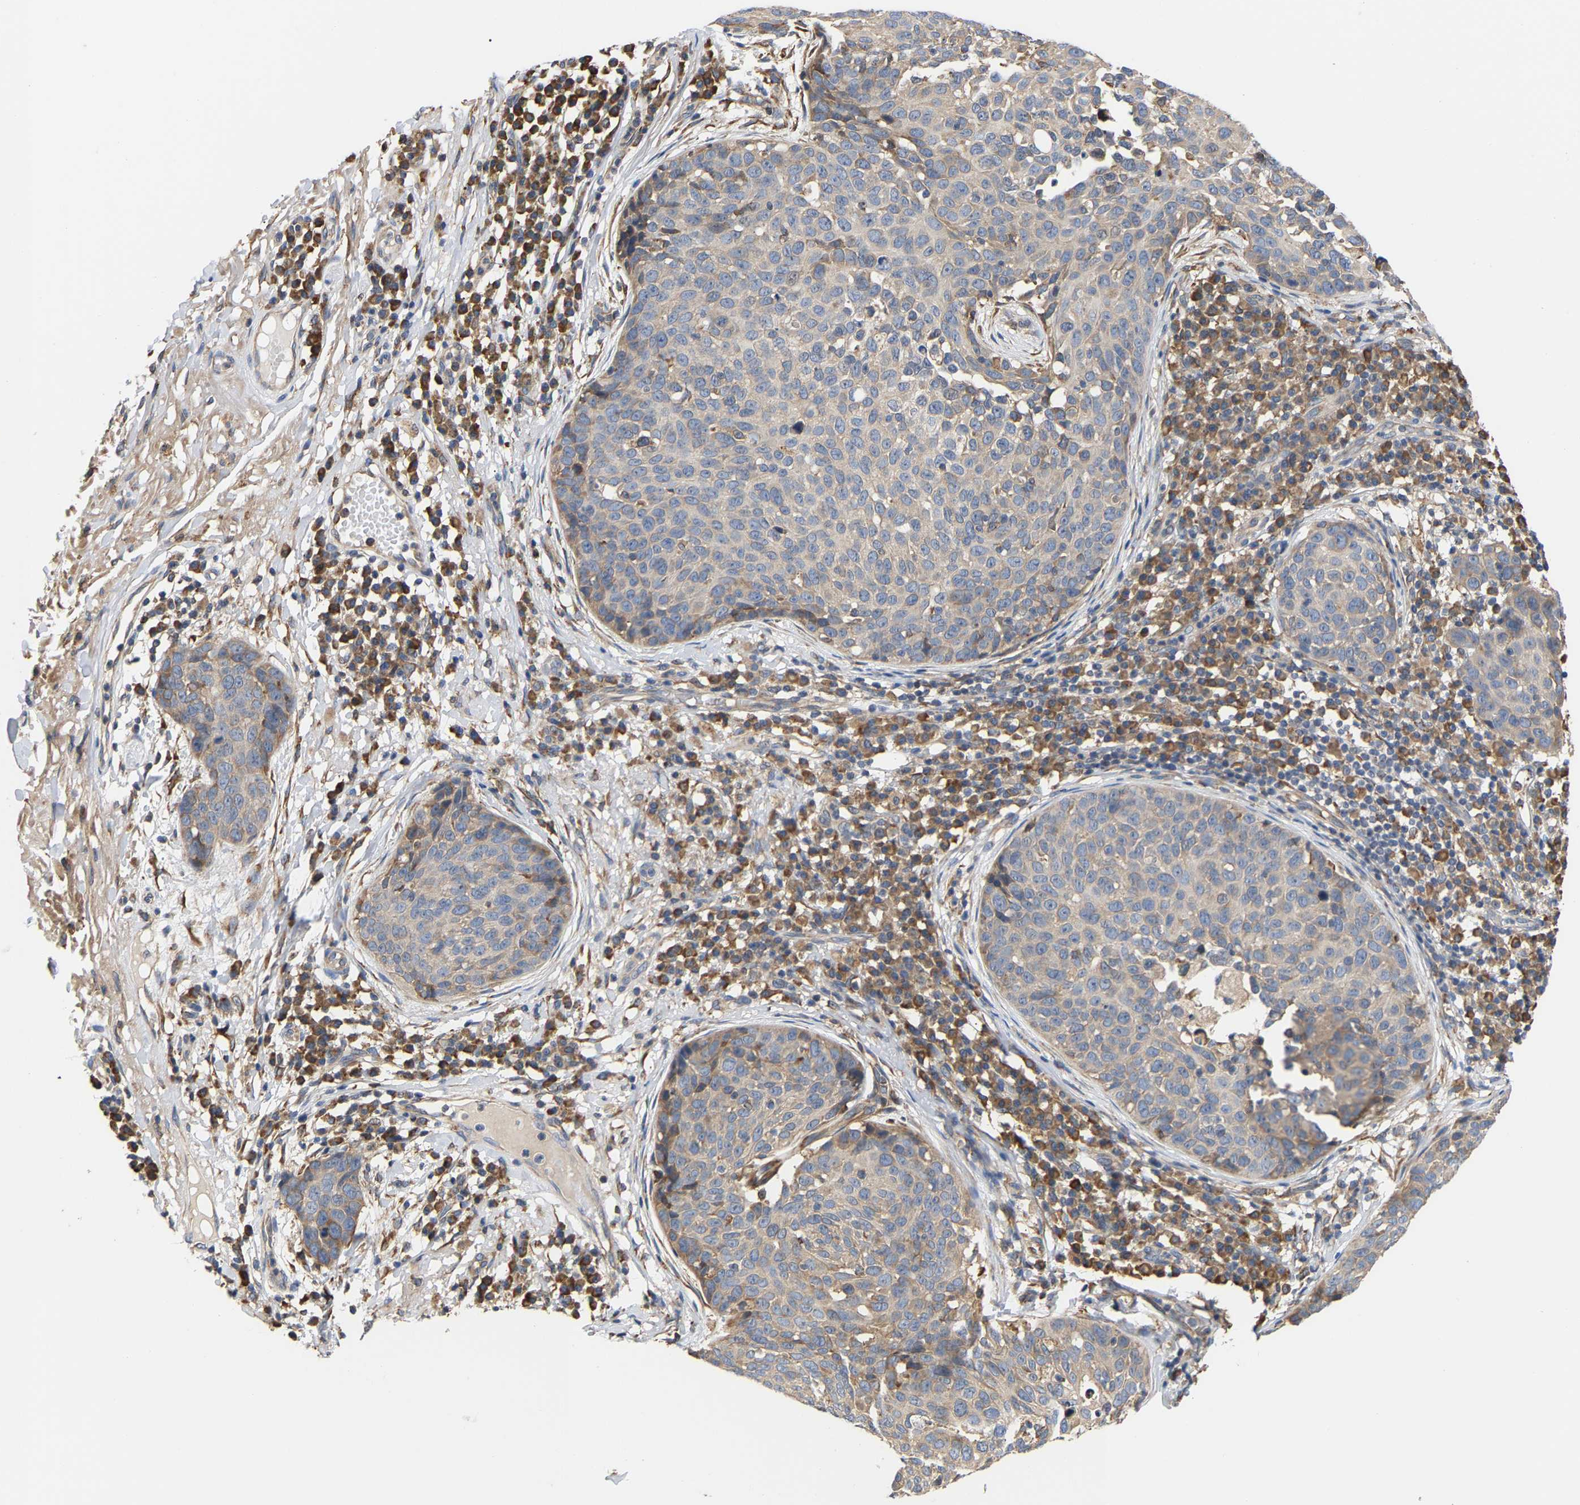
{"staining": {"intensity": "negative", "quantity": "none", "location": "none"}, "tissue": "skin cancer", "cell_type": "Tumor cells", "image_type": "cancer", "snomed": [{"axis": "morphology", "description": "Squamous cell carcinoma in situ, NOS"}, {"axis": "morphology", "description": "Squamous cell carcinoma, NOS"}, {"axis": "topography", "description": "Skin"}], "caption": "Immunohistochemistry micrograph of neoplastic tissue: human squamous cell carcinoma in situ (skin) stained with DAB demonstrates no significant protein staining in tumor cells. The staining was performed using DAB to visualize the protein expression in brown, while the nuclei were stained in blue with hematoxylin (Magnification: 20x).", "gene": "ARAP1", "patient": {"sex": "male", "age": 93}}